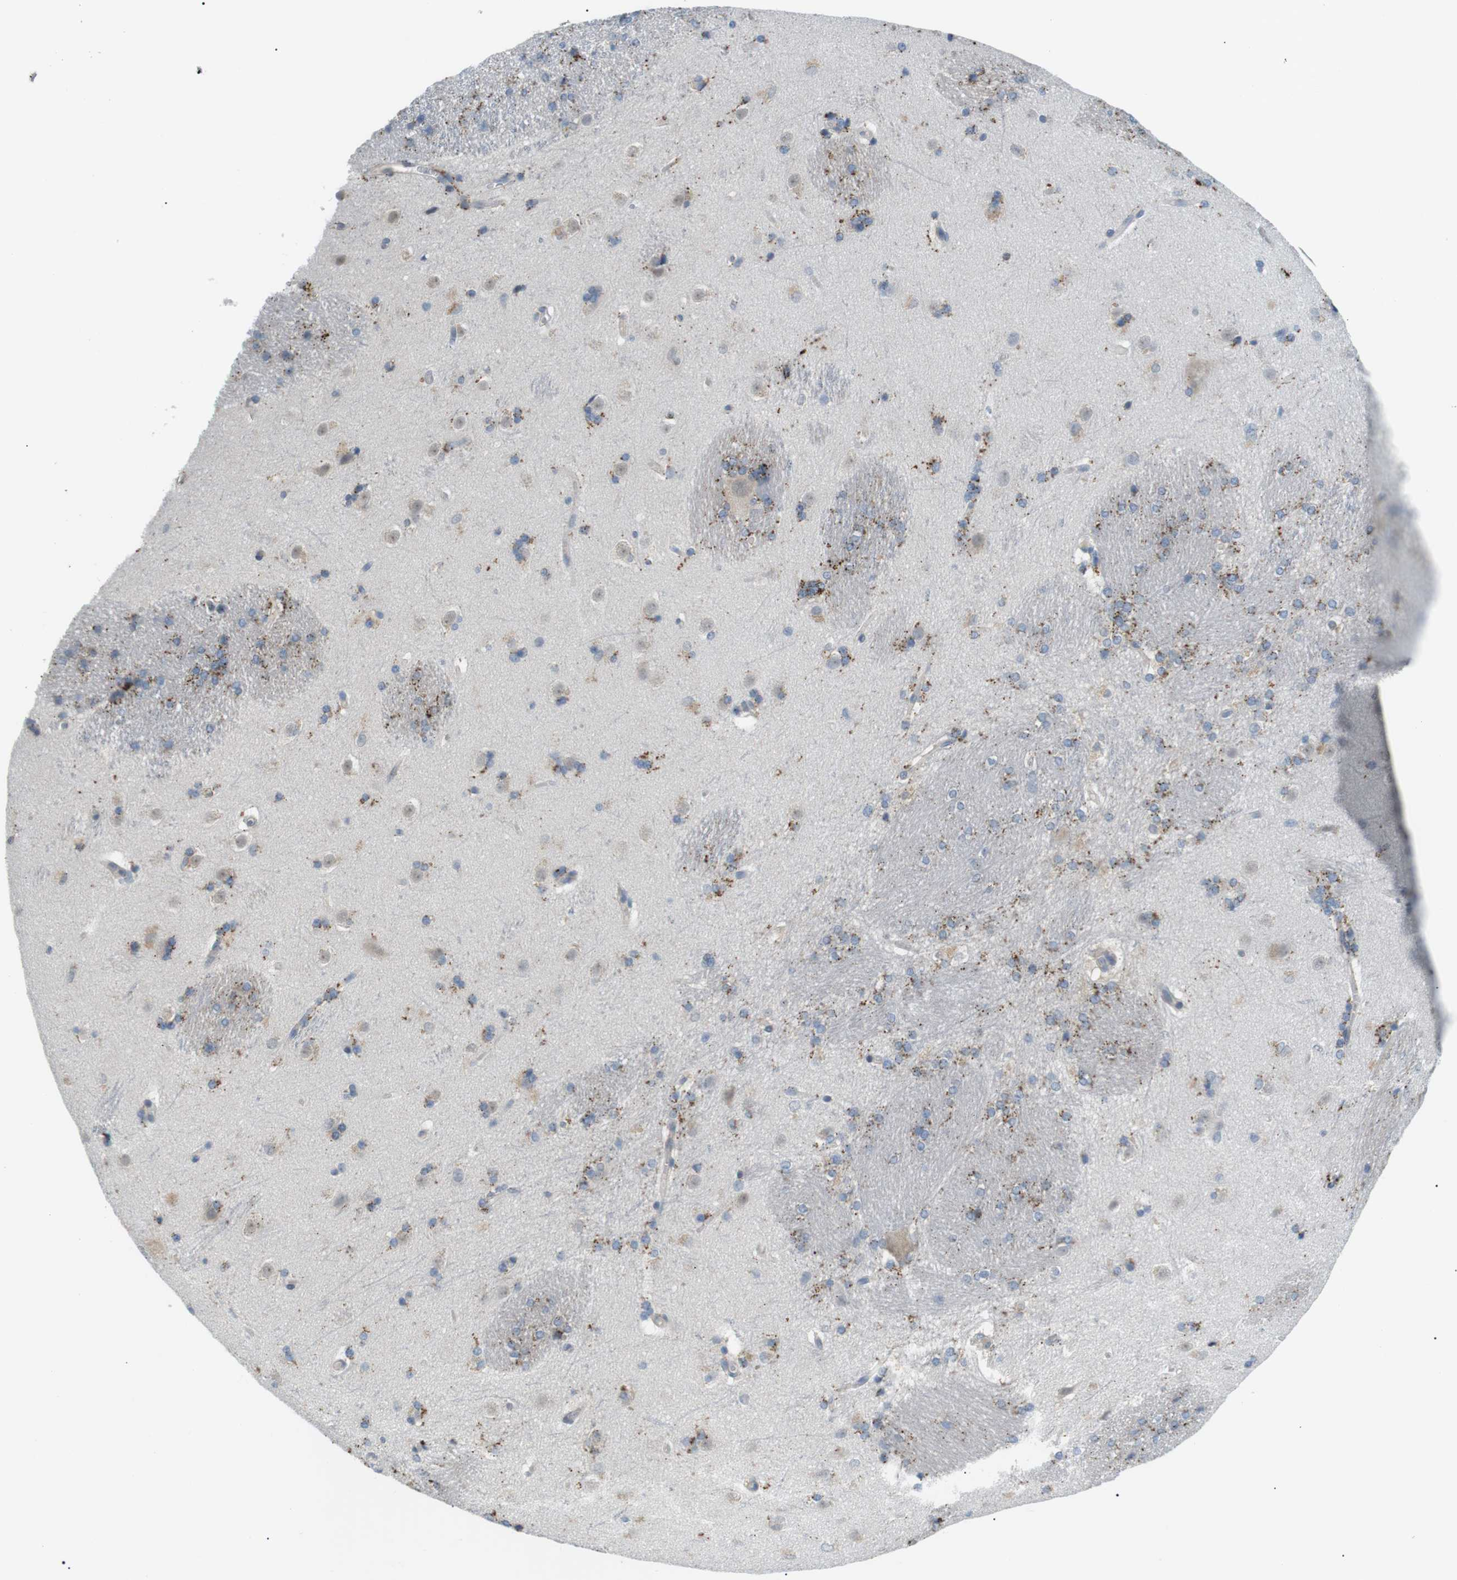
{"staining": {"intensity": "moderate", "quantity": "25%-75%", "location": "cytoplasmic/membranous"}, "tissue": "caudate", "cell_type": "Glial cells", "image_type": "normal", "snomed": [{"axis": "morphology", "description": "Normal tissue, NOS"}, {"axis": "topography", "description": "Lateral ventricle wall"}], "caption": "Caudate stained with IHC shows moderate cytoplasmic/membranous expression in approximately 25%-75% of glial cells.", "gene": "B4GALNT2", "patient": {"sex": "female", "age": 19}}